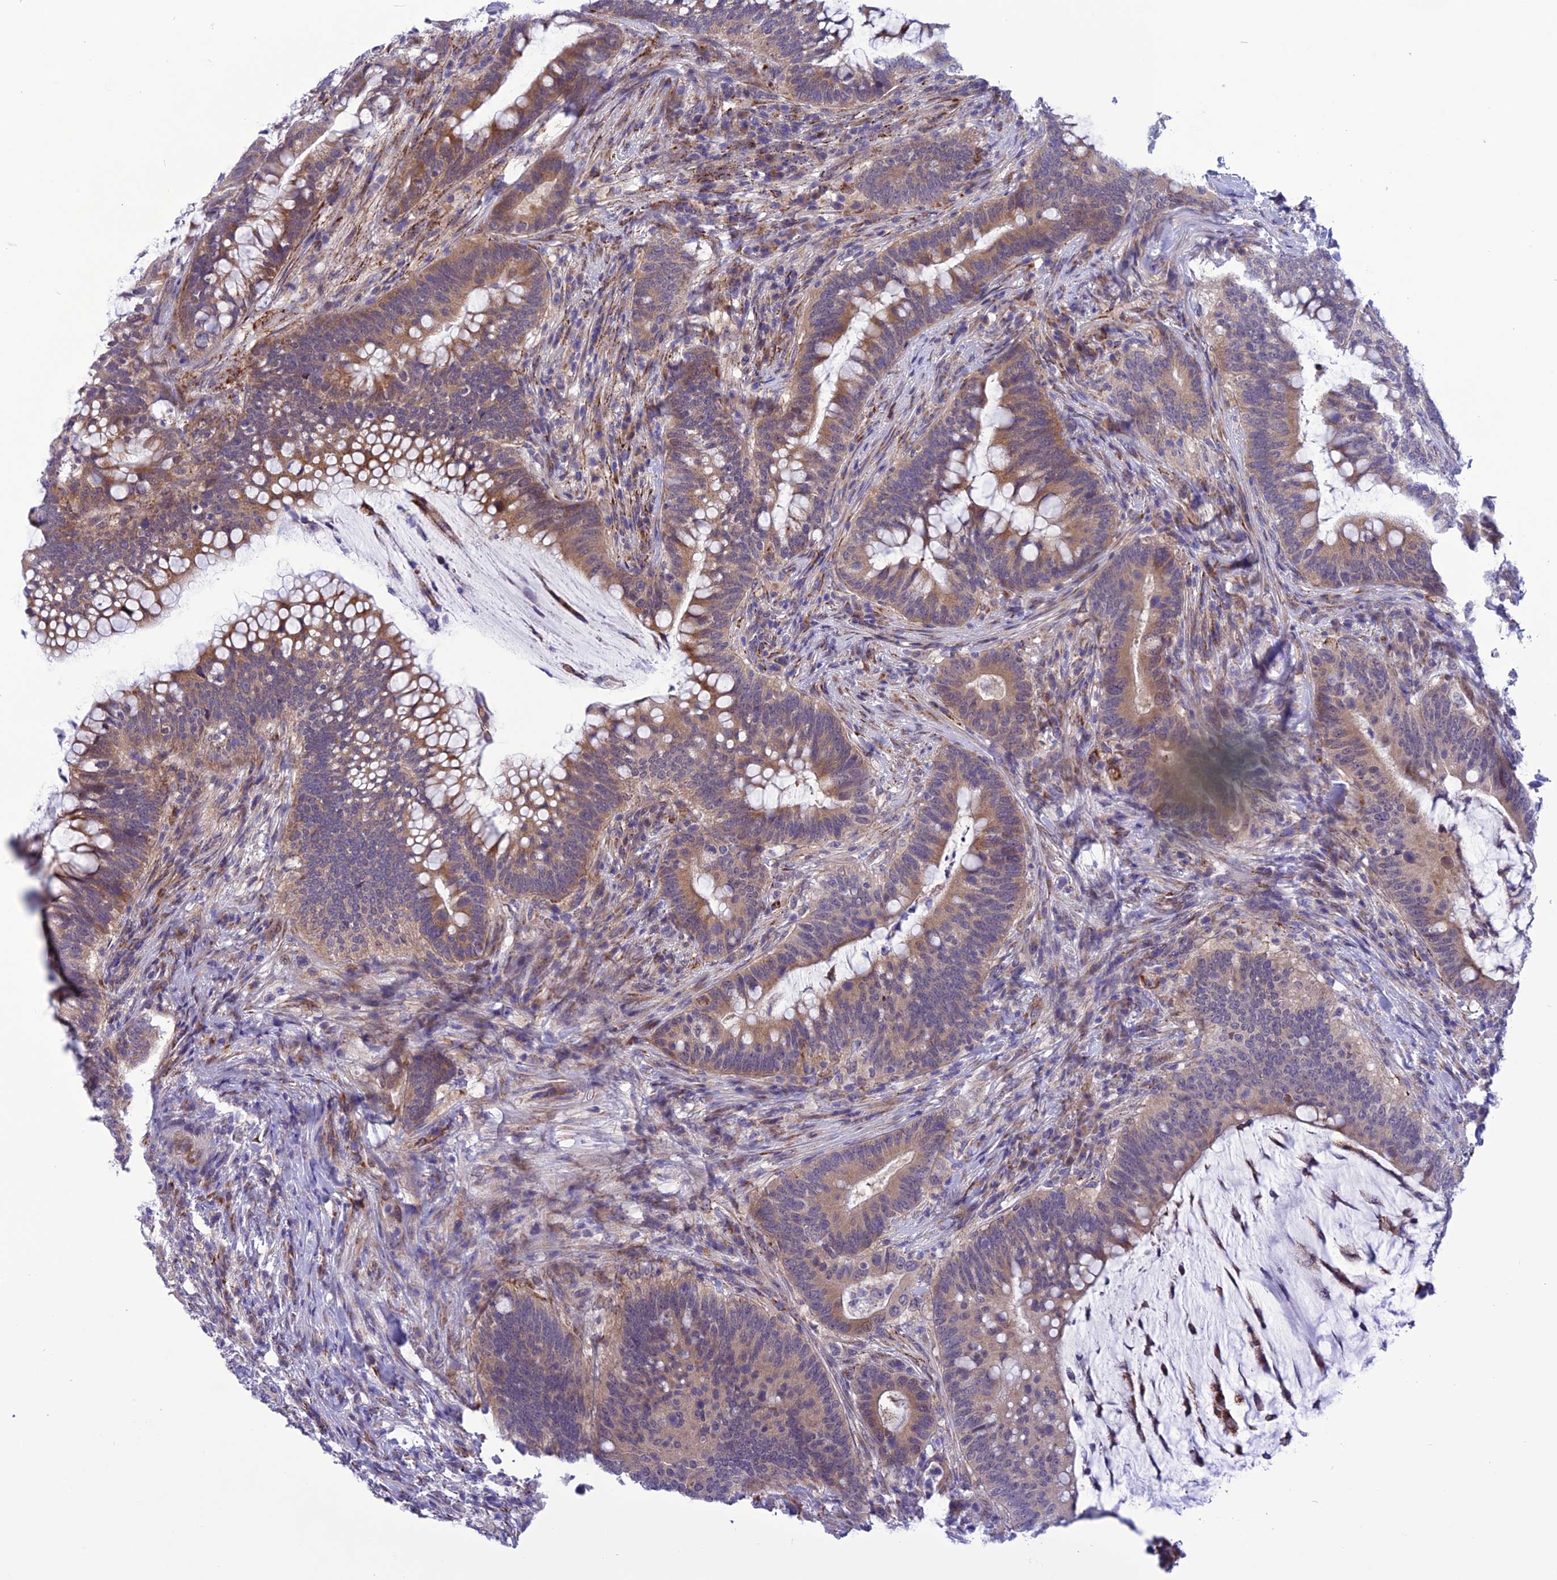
{"staining": {"intensity": "moderate", "quantity": "25%-75%", "location": "cytoplasmic/membranous"}, "tissue": "colorectal cancer", "cell_type": "Tumor cells", "image_type": "cancer", "snomed": [{"axis": "morphology", "description": "Adenocarcinoma, NOS"}, {"axis": "topography", "description": "Colon"}], "caption": "IHC (DAB (3,3'-diaminobenzidine)) staining of colorectal cancer (adenocarcinoma) exhibits moderate cytoplasmic/membranous protein positivity in approximately 25%-75% of tumor cells.", "gene": "PSMF1", "patient": {"sex": "female", "age": 66}}